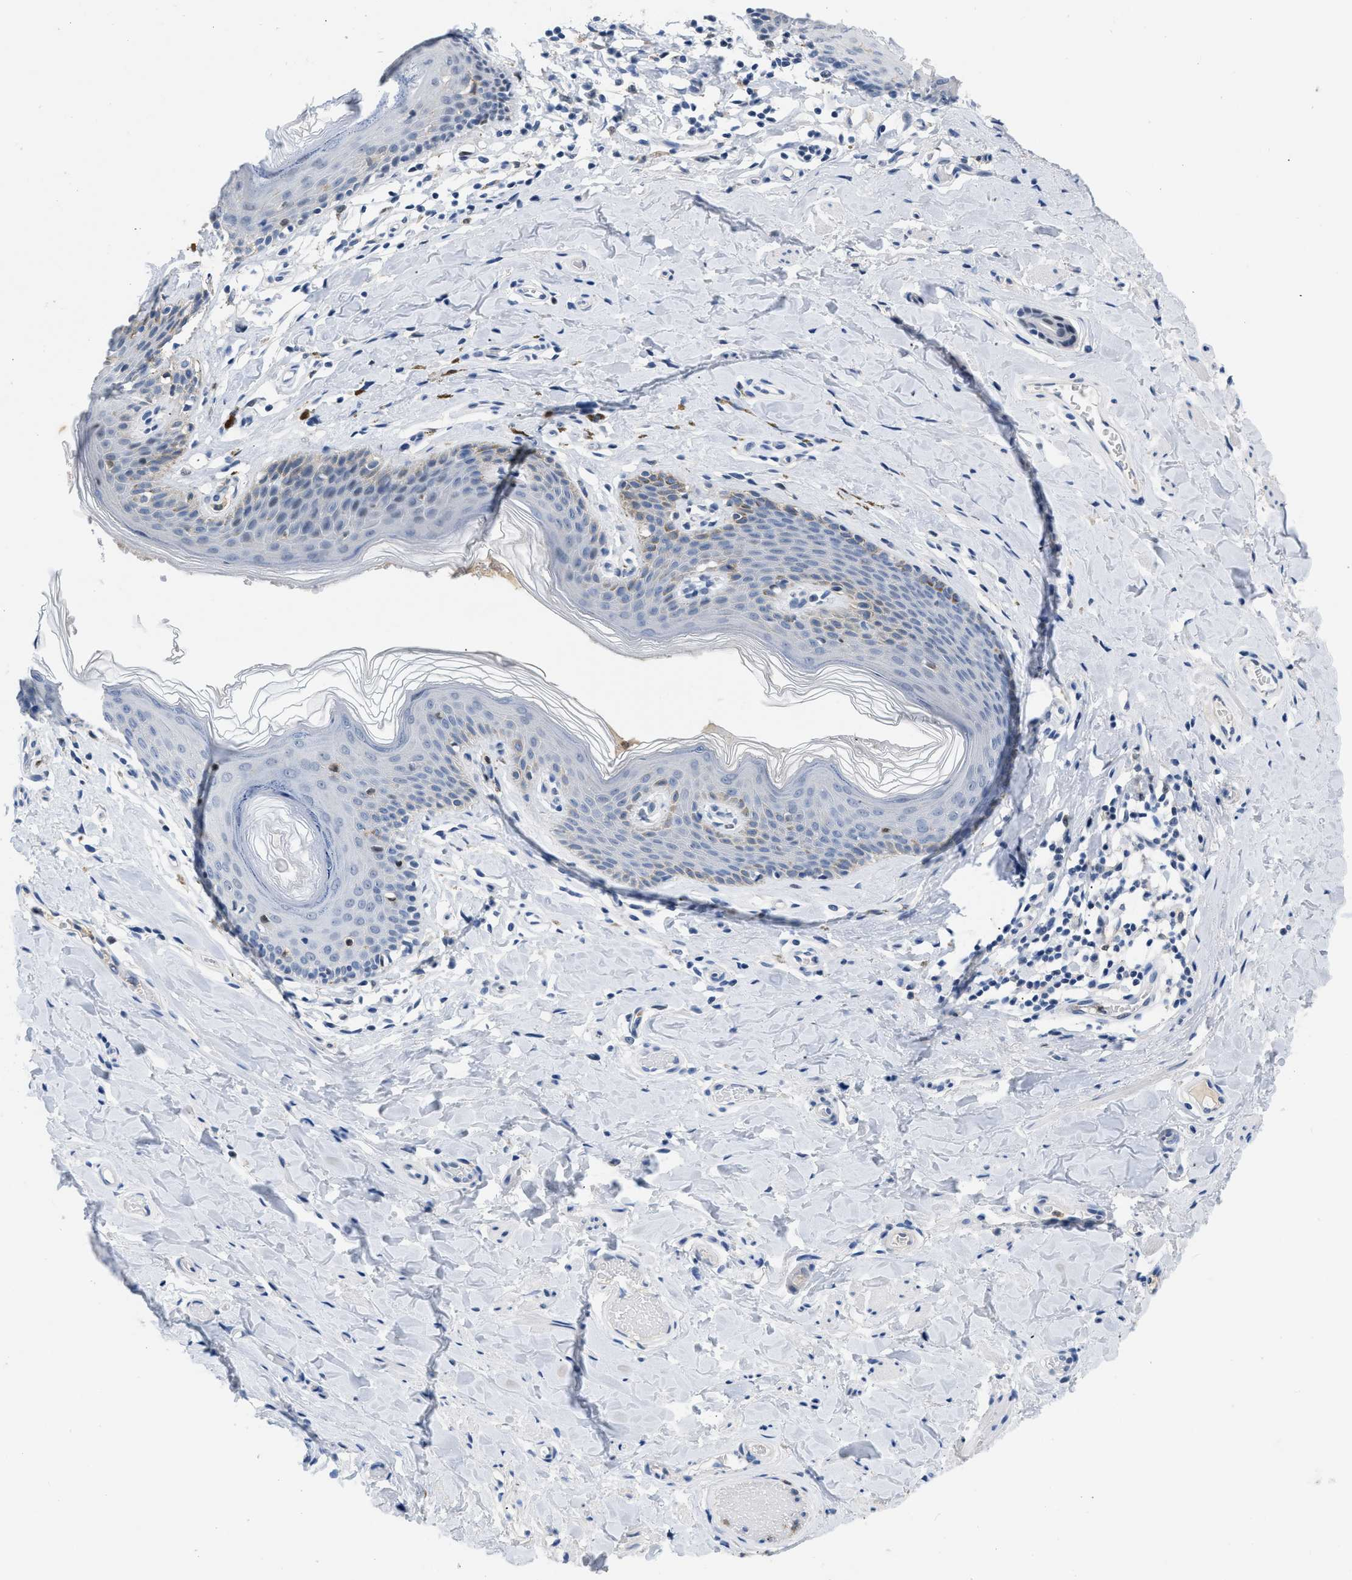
{"staining": {"intensity": "negative", "quantity": "none", "location": "none"}, "tissue": "skin", "cell_type": "Epidermal cells", "image_type": "normal", "snomed": [{"axis": "morphology", "description": "Normal tissue, NOS"}, {"axis": "topography", "description": "Vulva"}], "caption": "This is an immunohistochemistry photomicrograph of normal human skin. There is no positivity in epidermal cells.", "gene": "BOLL", "patient": {"sex": "female", "age": 66}}